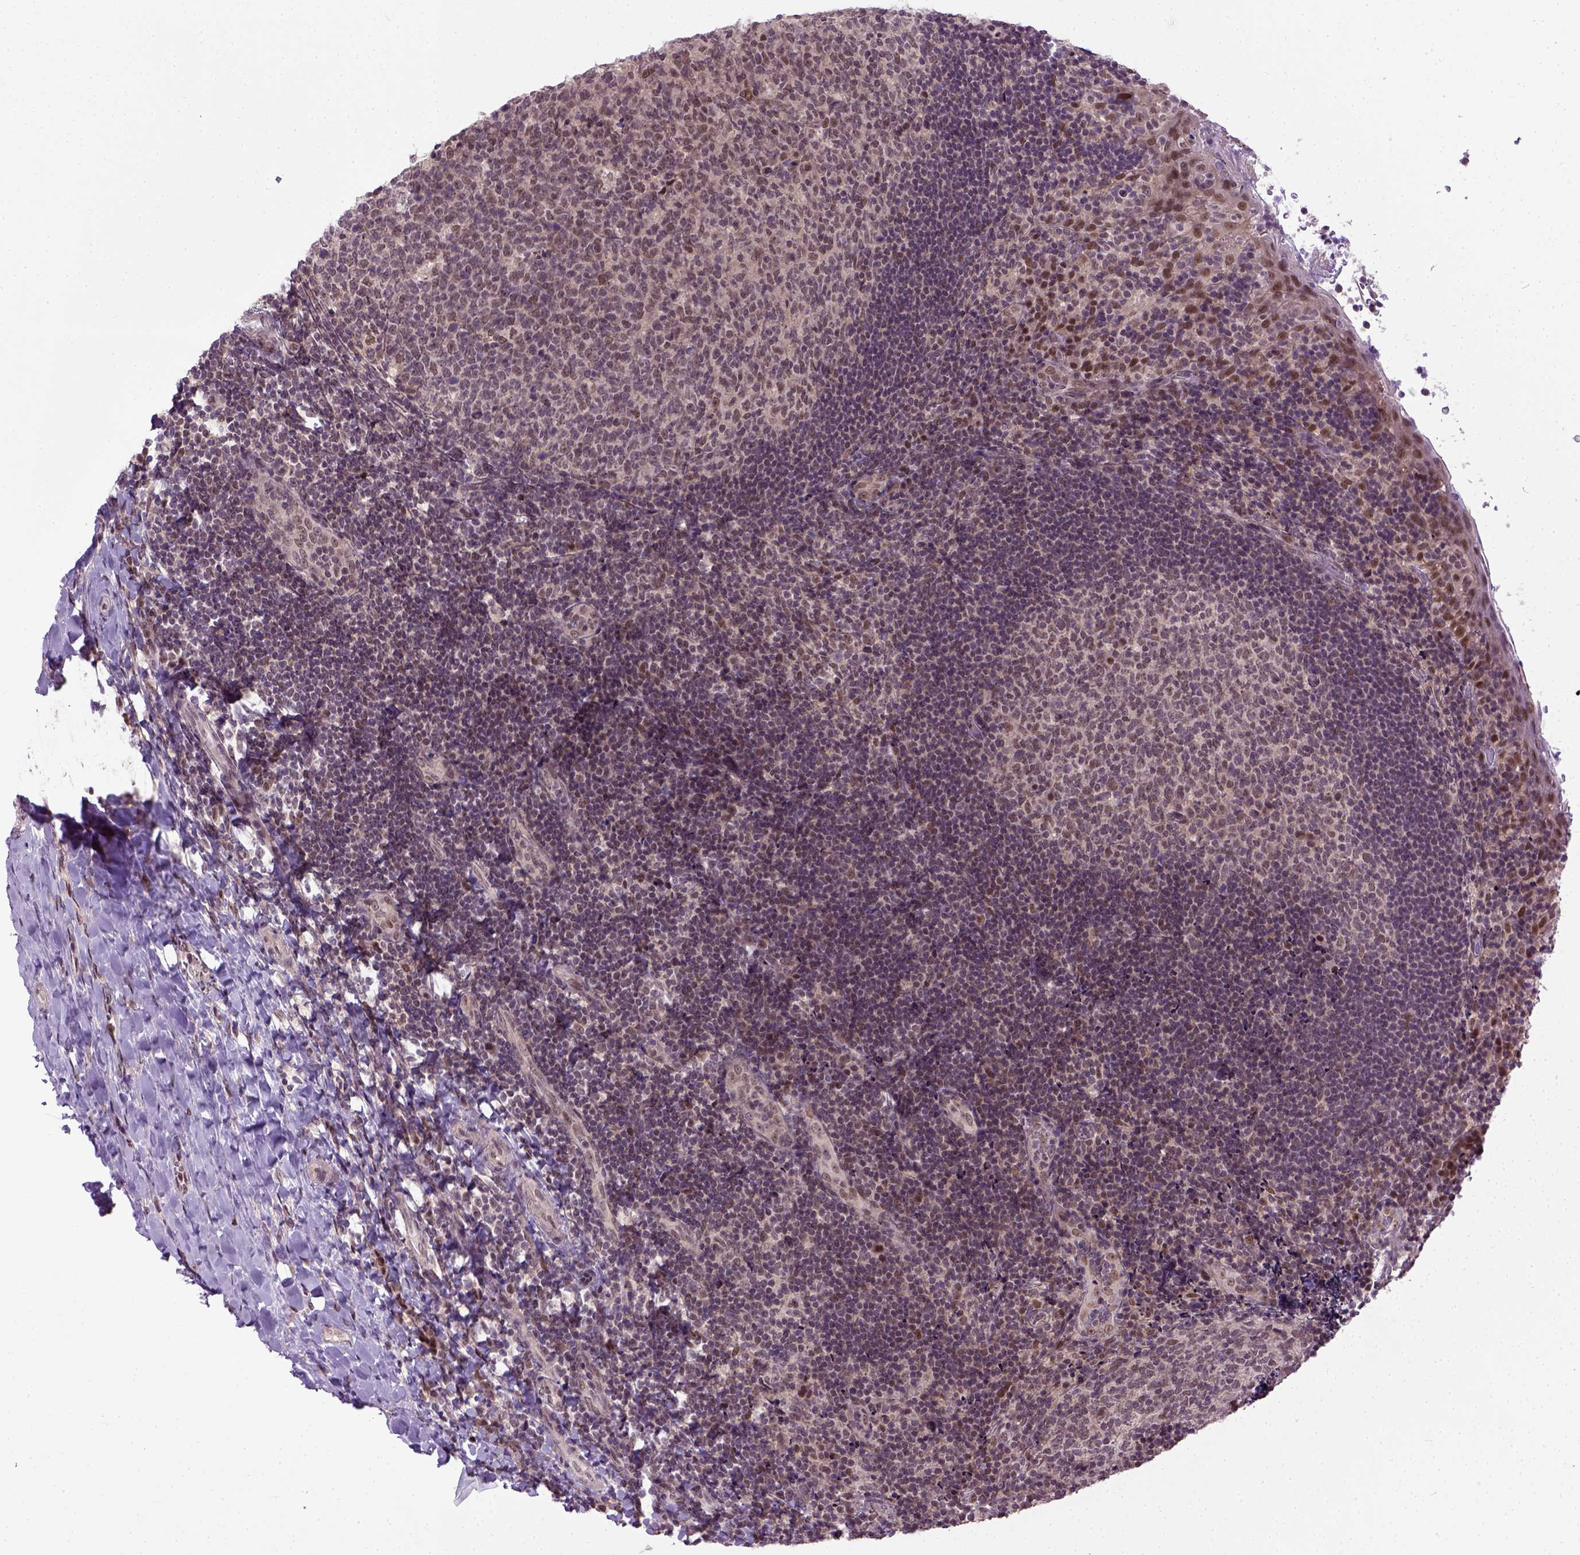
{"staining": {"intensity": "moderate", "quantity": ">75%", "location": "nuclear"}, "tissue": "tonsil", "cell_type": "Germinal center cells", "image_type": "normal", "snomed": [{"axis": "morphology", "description": "Normal tissue, NOS"}, {"axis": "topography", "description": "Tonsil"}], "caption": "About >75% of germinal center cells in benign tonsil show moderate nuclear protein positivity as visualized by brown immunohistochemical staining.", "gene": "UBA3", "patient": {"sex": "female", "age": 10}}